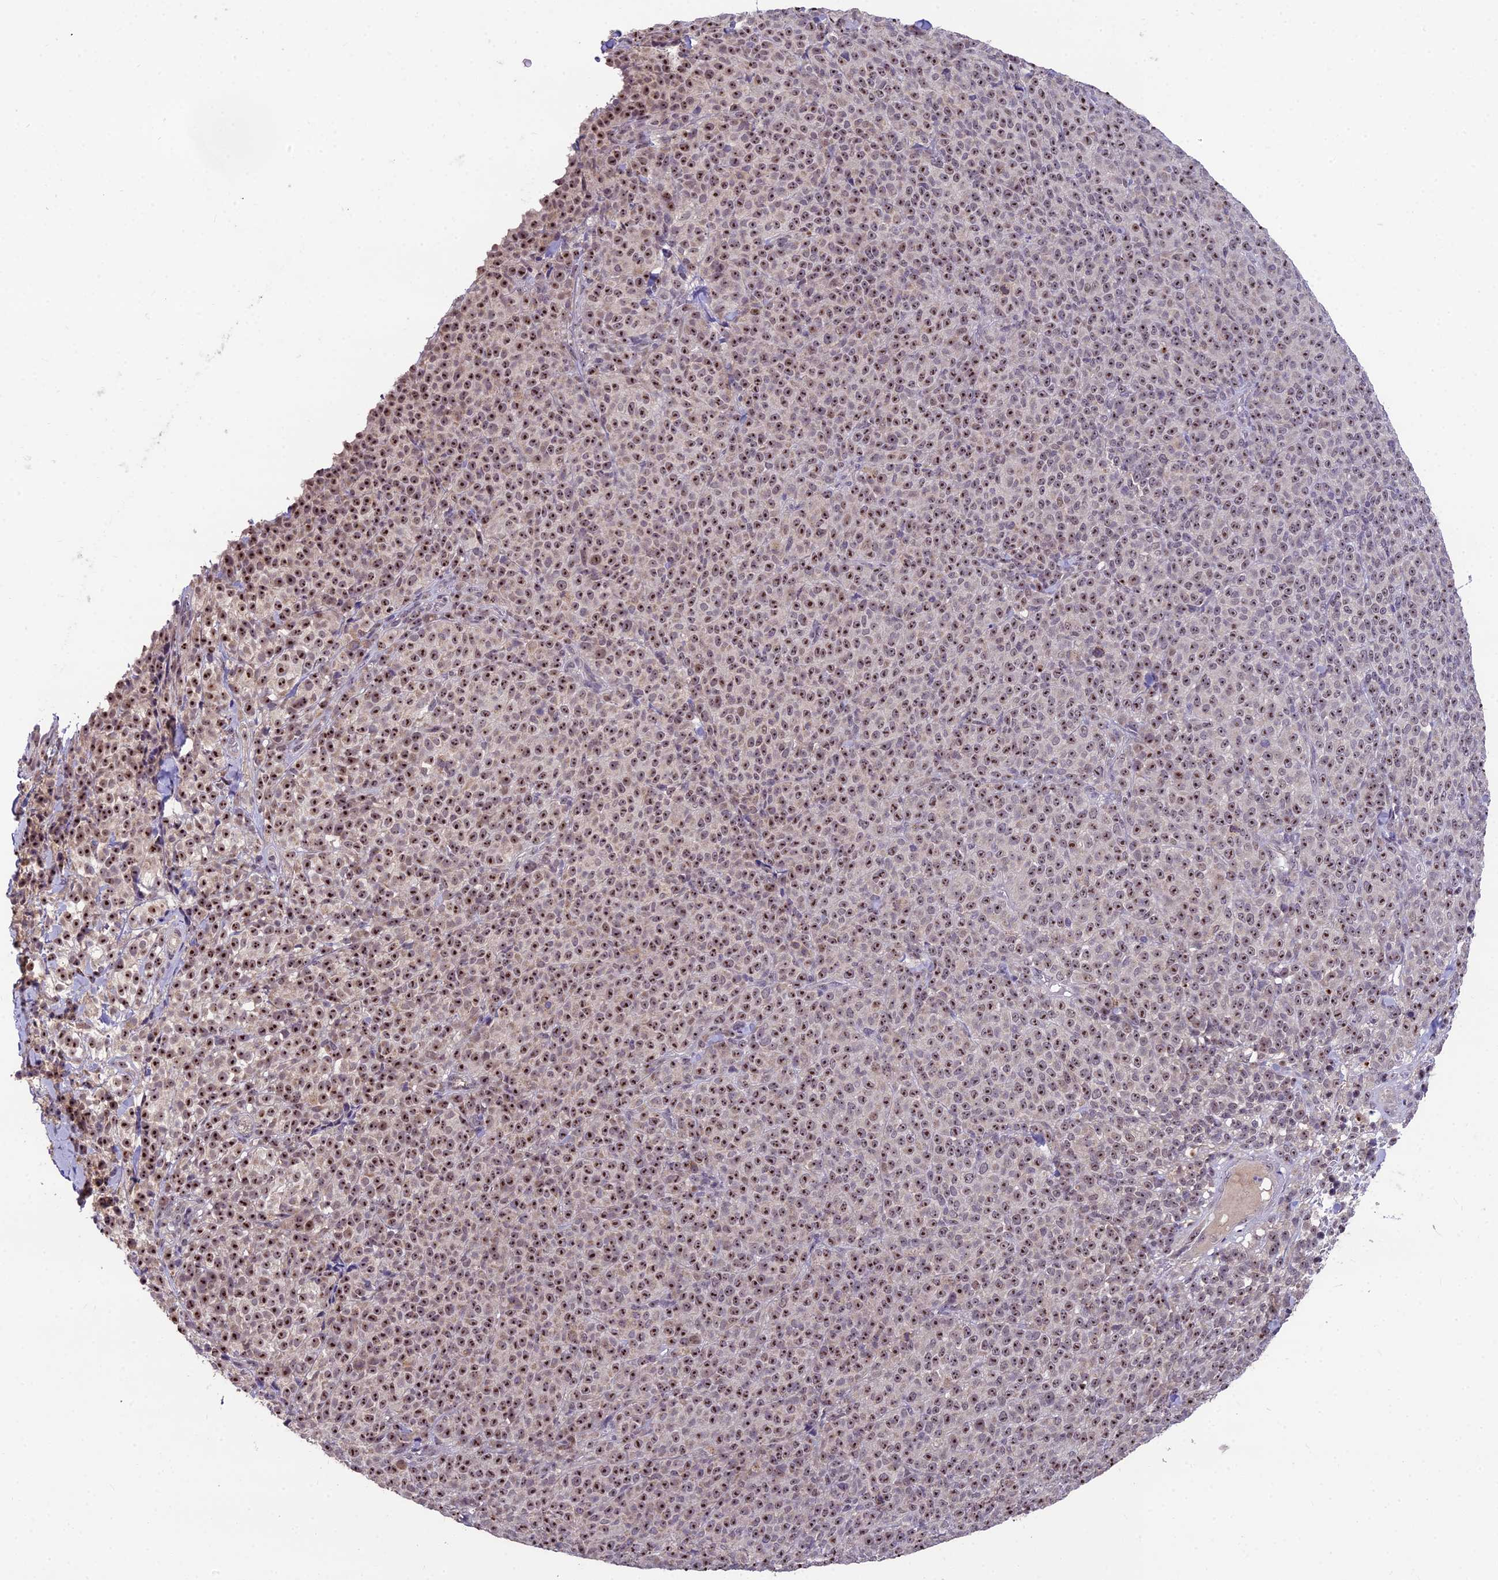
{"staining": {"intensity": "moderate", "quantity": ">75%", "location": "nuclear"}, "tissue": "melanoma", "cell_type": "Tumor cells", "image_type": "cancer", "snomed": [{"axis": "morphology", "description": "Normal tissue, NOS"}, {"axis": "morphology", "description": "Malignant melanoma, NOS"}, {"axis": "topography", "description": "Skin"}], "caption": "An image of melanoma stained for a protein shows moderate nuclear brown staining in tumor cells.", "gene": "ZNF333", "patient": {"sex": "female", "age": 34}}